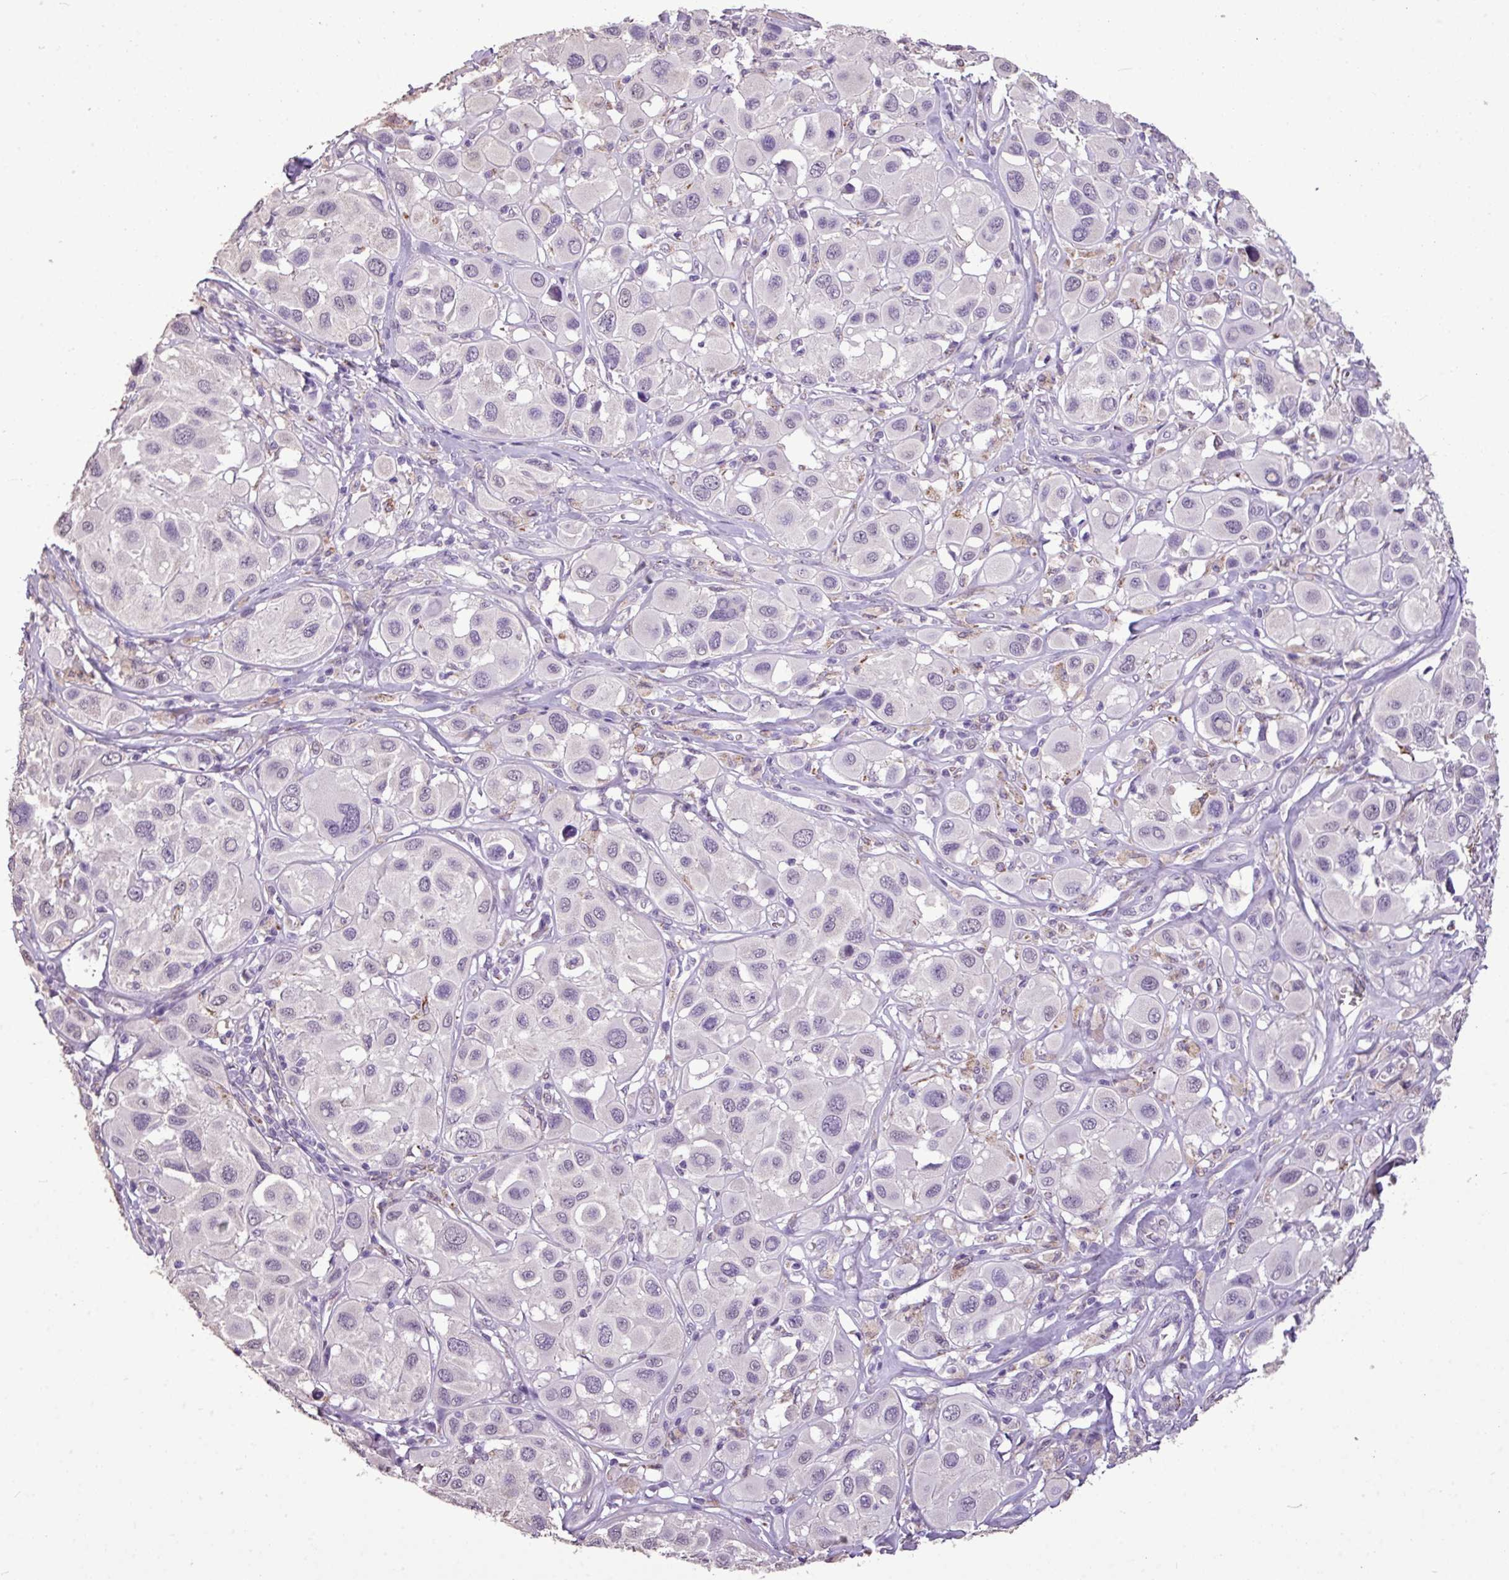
{"staining": {"intensity": "negative", "quantity": "none", "location": "none"}, "tissue": "melanoma", "cell_type": "Tumor cells", "image_type": "cancer", "snomed": [{"axis": "morphology", "description": "Malignant melanoma, Metastatic site"}, {"axis": "topography", "description": "Skin"}], "caption": "Human melanoma stained for a protein using IHC shows no expression in tumor cells.", "gene": "ALDH2", "patient": {"sex": "male", "age": 41}}